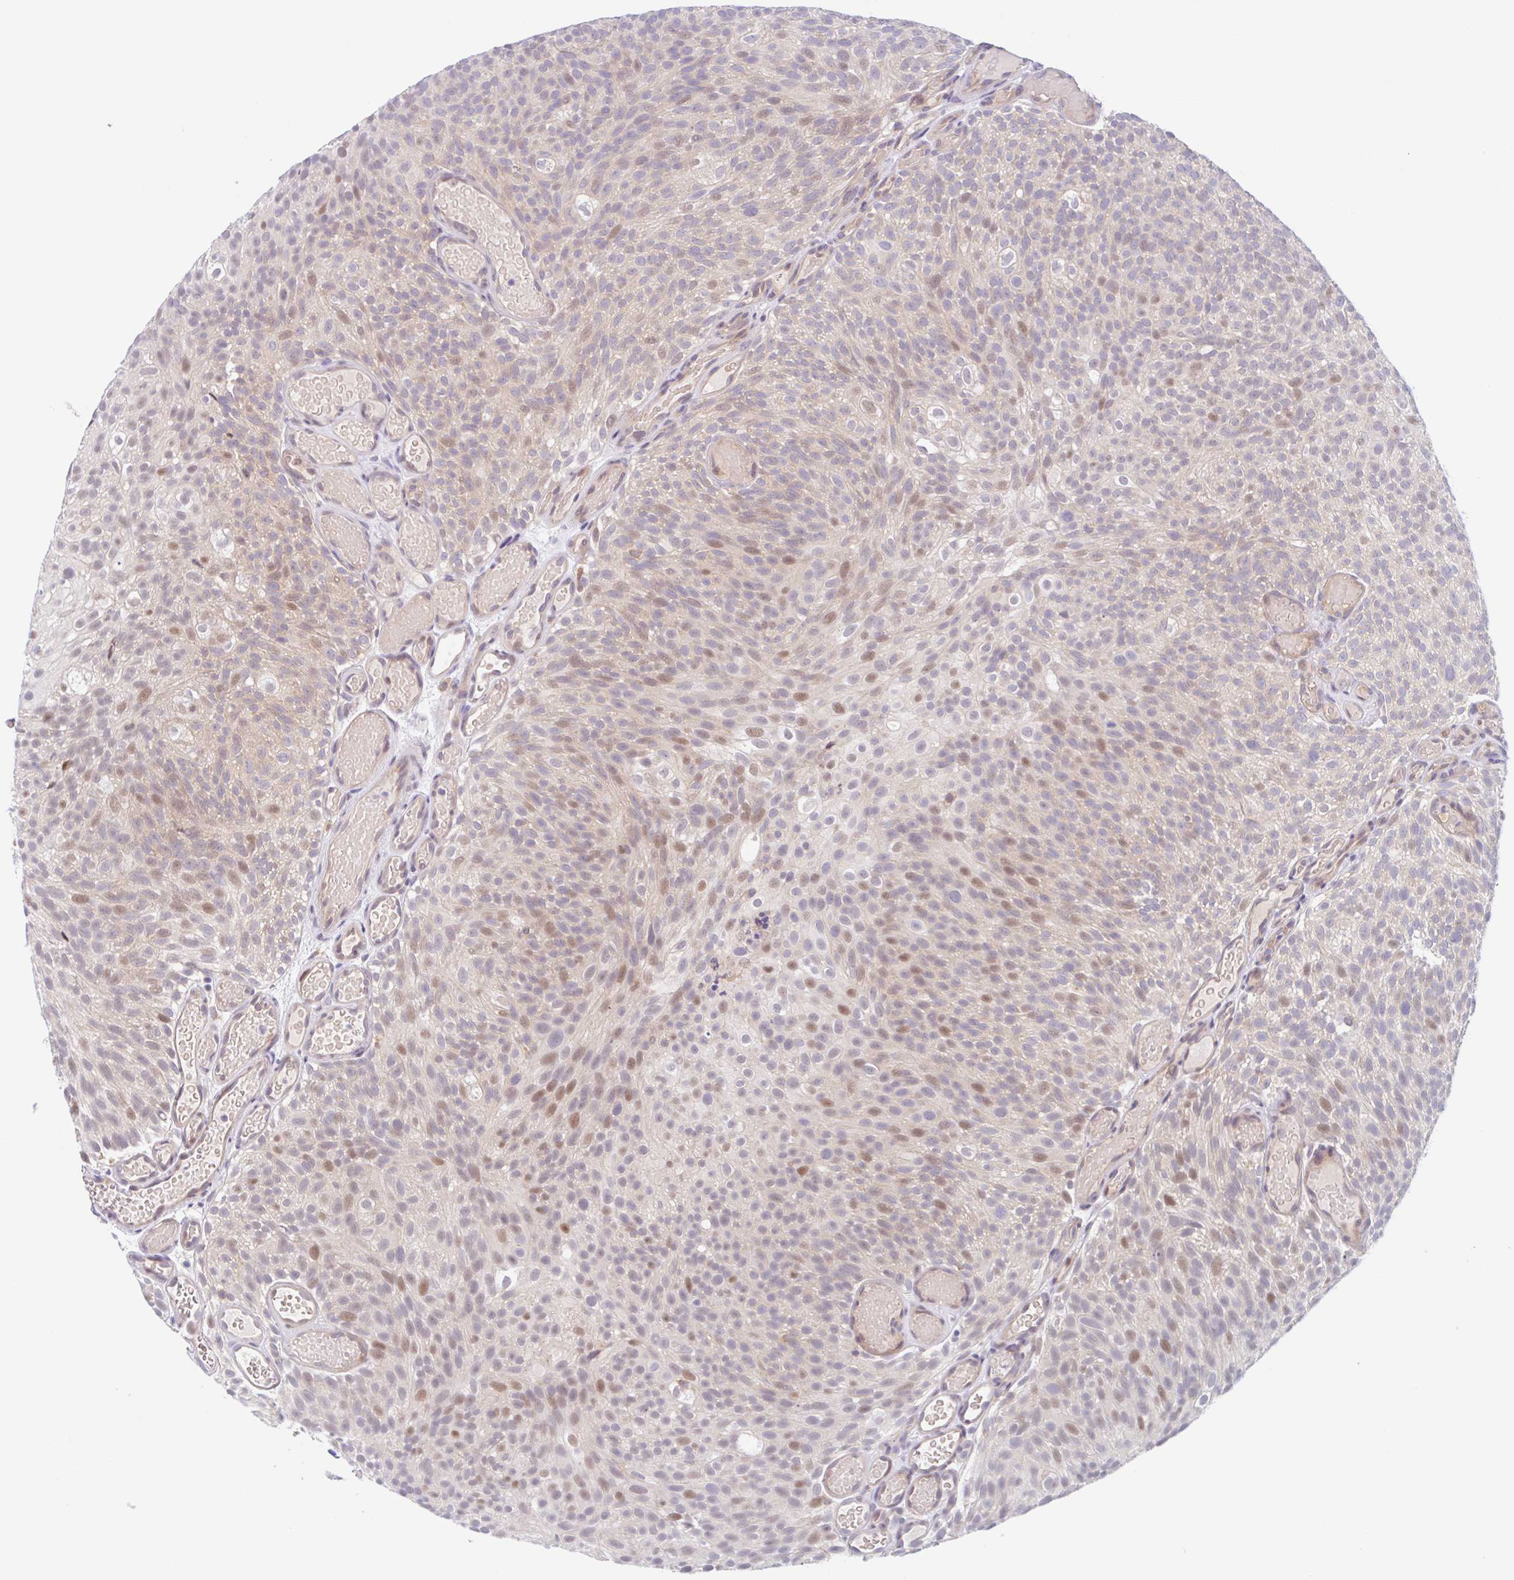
{"staining": {"intensity": "moderate", "quantity": "25%-75%", "location": "nuclear"}, "tissue": "urothelial cancer", "cell_type": "Tumor cells", "image_type": "cancer", "snomed": [{"axis": "morphology", "description": "Urothelial carcinoma, Low grade"}, {"axis": "topography", "description": "Urinary bladder"}], "caption": "Immunohistochemistry histopathology image of neoplastic tissue: urothelial cancer stained using immunohistochemistry (IHC) exhibits medium levels of moderate protein expression localized specifically in the nuclear of tumor cells, appearing as a nuclear brown color.", "gene": "TMEM86A", "patient": {"sex": "male", "age": 78}}